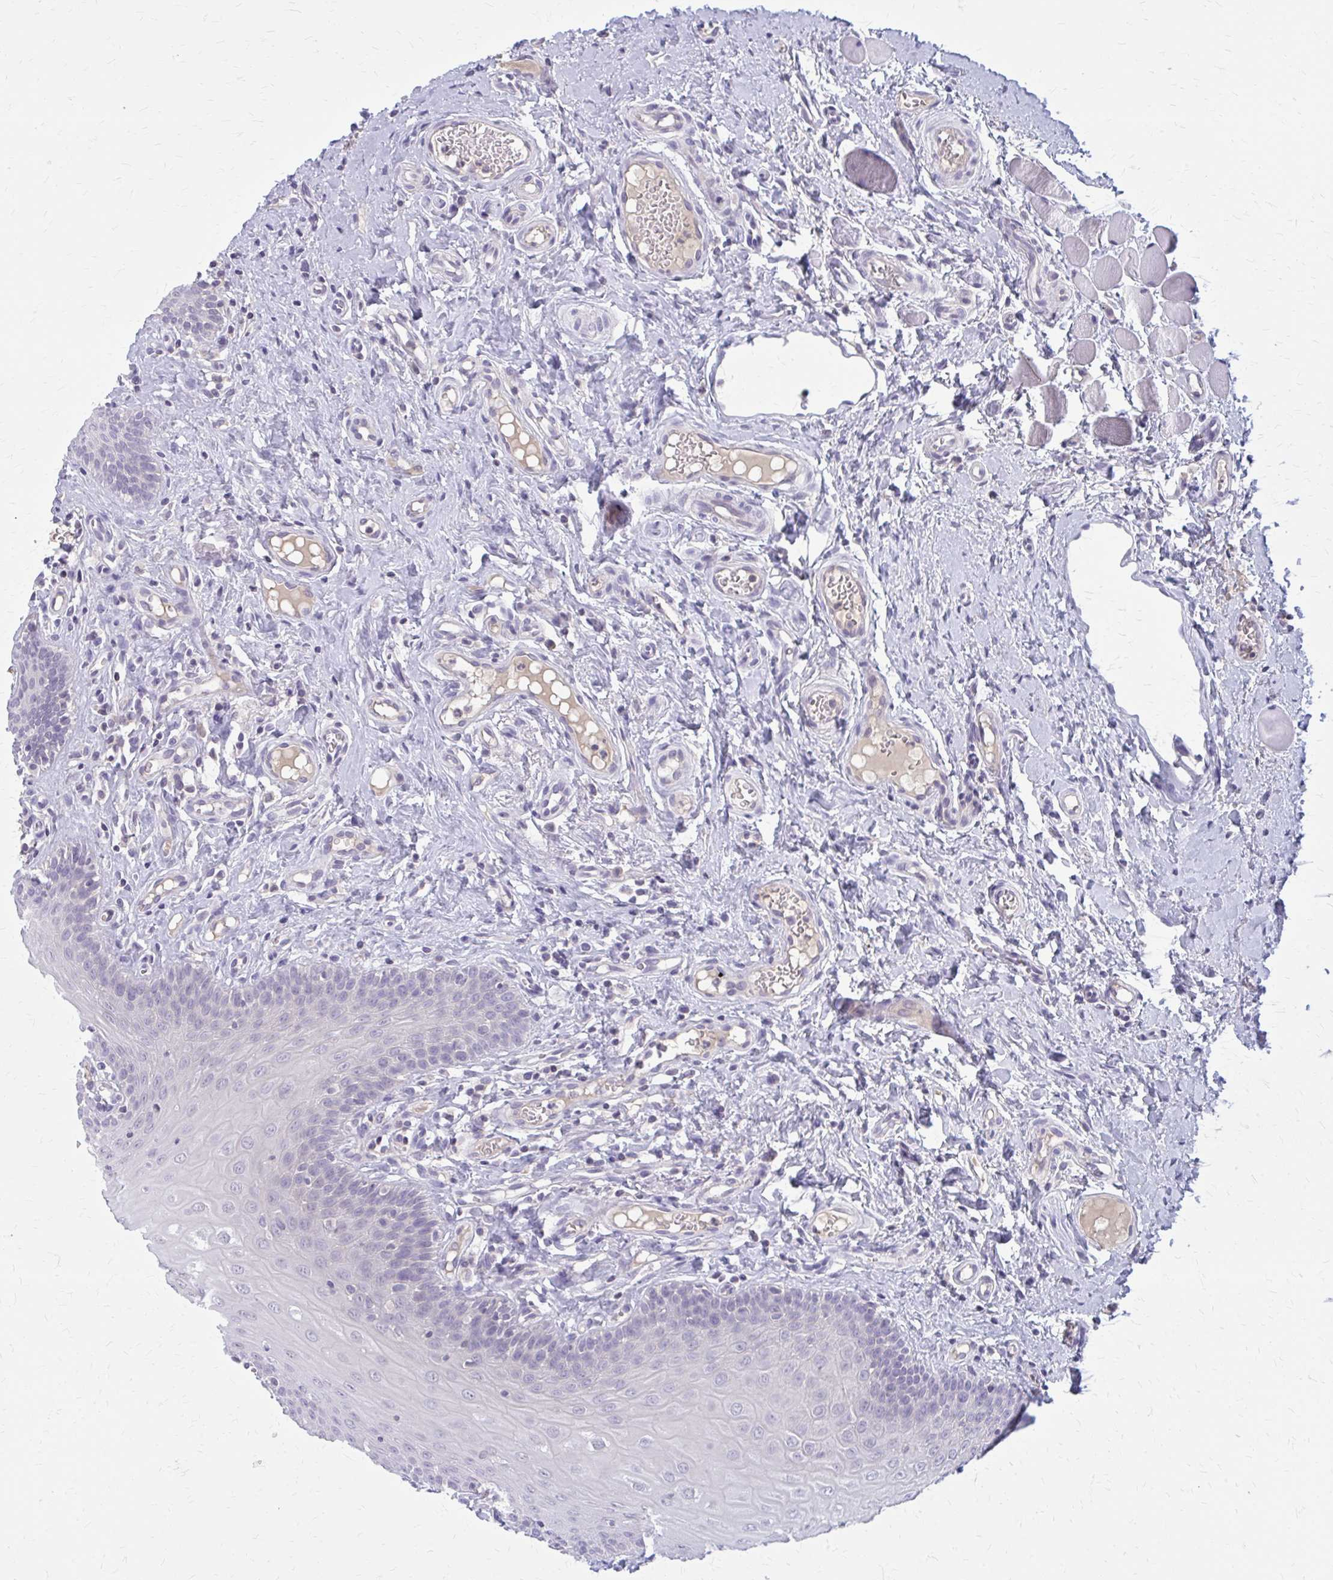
{"staining": {"intensity": "negative", "quantity": "none", "location": "none"}, "tissue": "oral mucosa", "cell_type": "Squamous epithelial cells", "image_type": "normal", "snomed": [{"axis": "morphology", "description": "Normal tissue, NOS"}, {"axis": "topography", "description": "Oral tissue"}, {"axis": "topography", "description": "Tounge, NOS"}], "caption": "Squamous epithelial cells show no significant expression in normal oral mucosa. (DAB IHC with hematoxylin counter stain).", "gene": "OR4A47", "patient": {"sex": "female", "age": 58}}